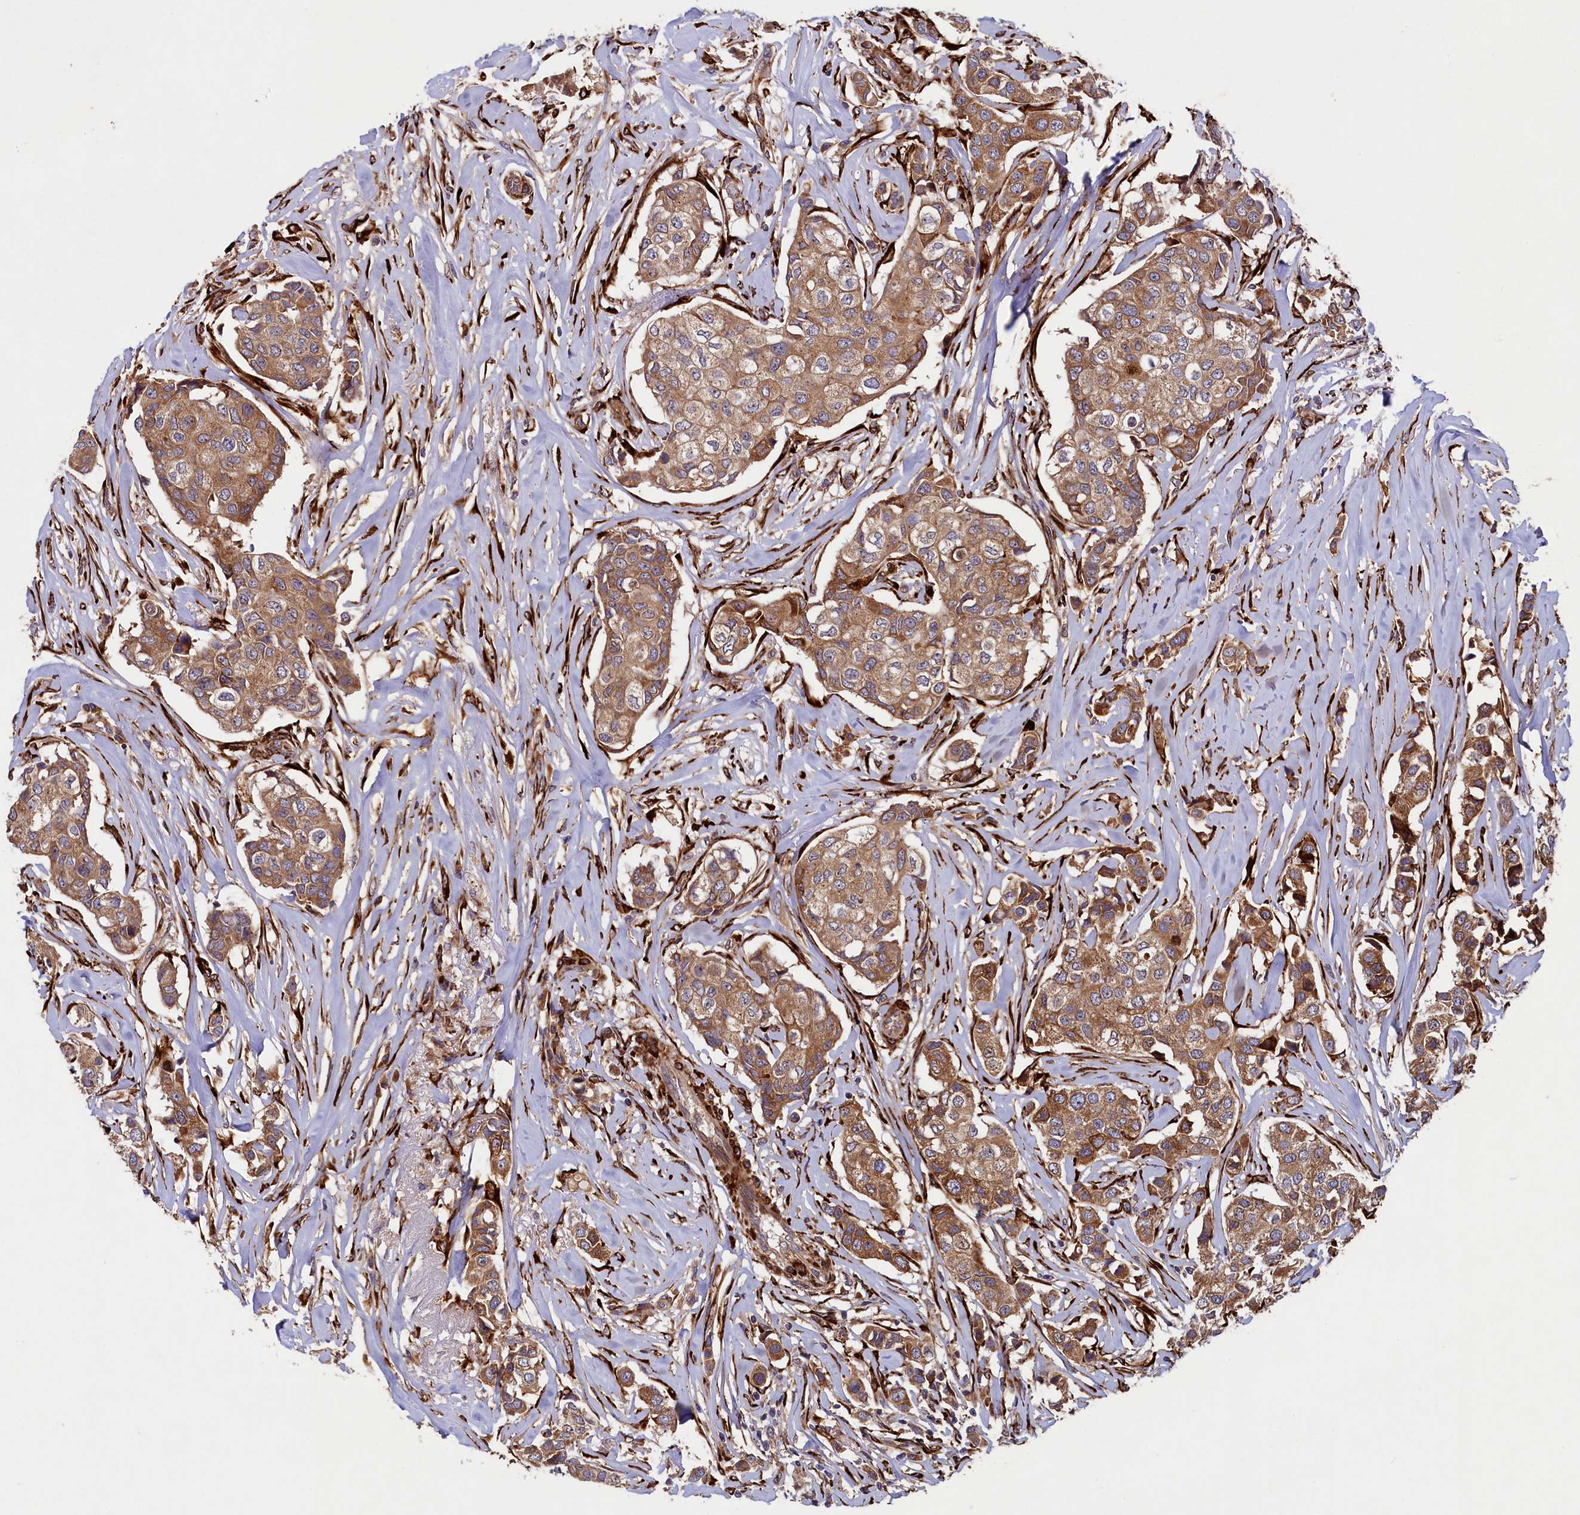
{"staining": {"intensity": "moderate", "quantity": ">75%", "location": "cytoplasmic/membranous"}, "tissue": "breast cancer", "cell_type": "Tumor cells", "image_type": "cancer", "snomed": [{"axis": "morphology", "description": "Duct carcinoma"}, {"axis": "topography", "description": "Breast"}], "caption": "IHC image of breast cancer (intraductal carcinoma) stained for a protein (brown), which exhibits medium levels of moderate cytoplasmic/membranous expression in about >75% of tumor cells.", "gene": "ARRDC4", "patient": {"sex": "female", "age": 80}}